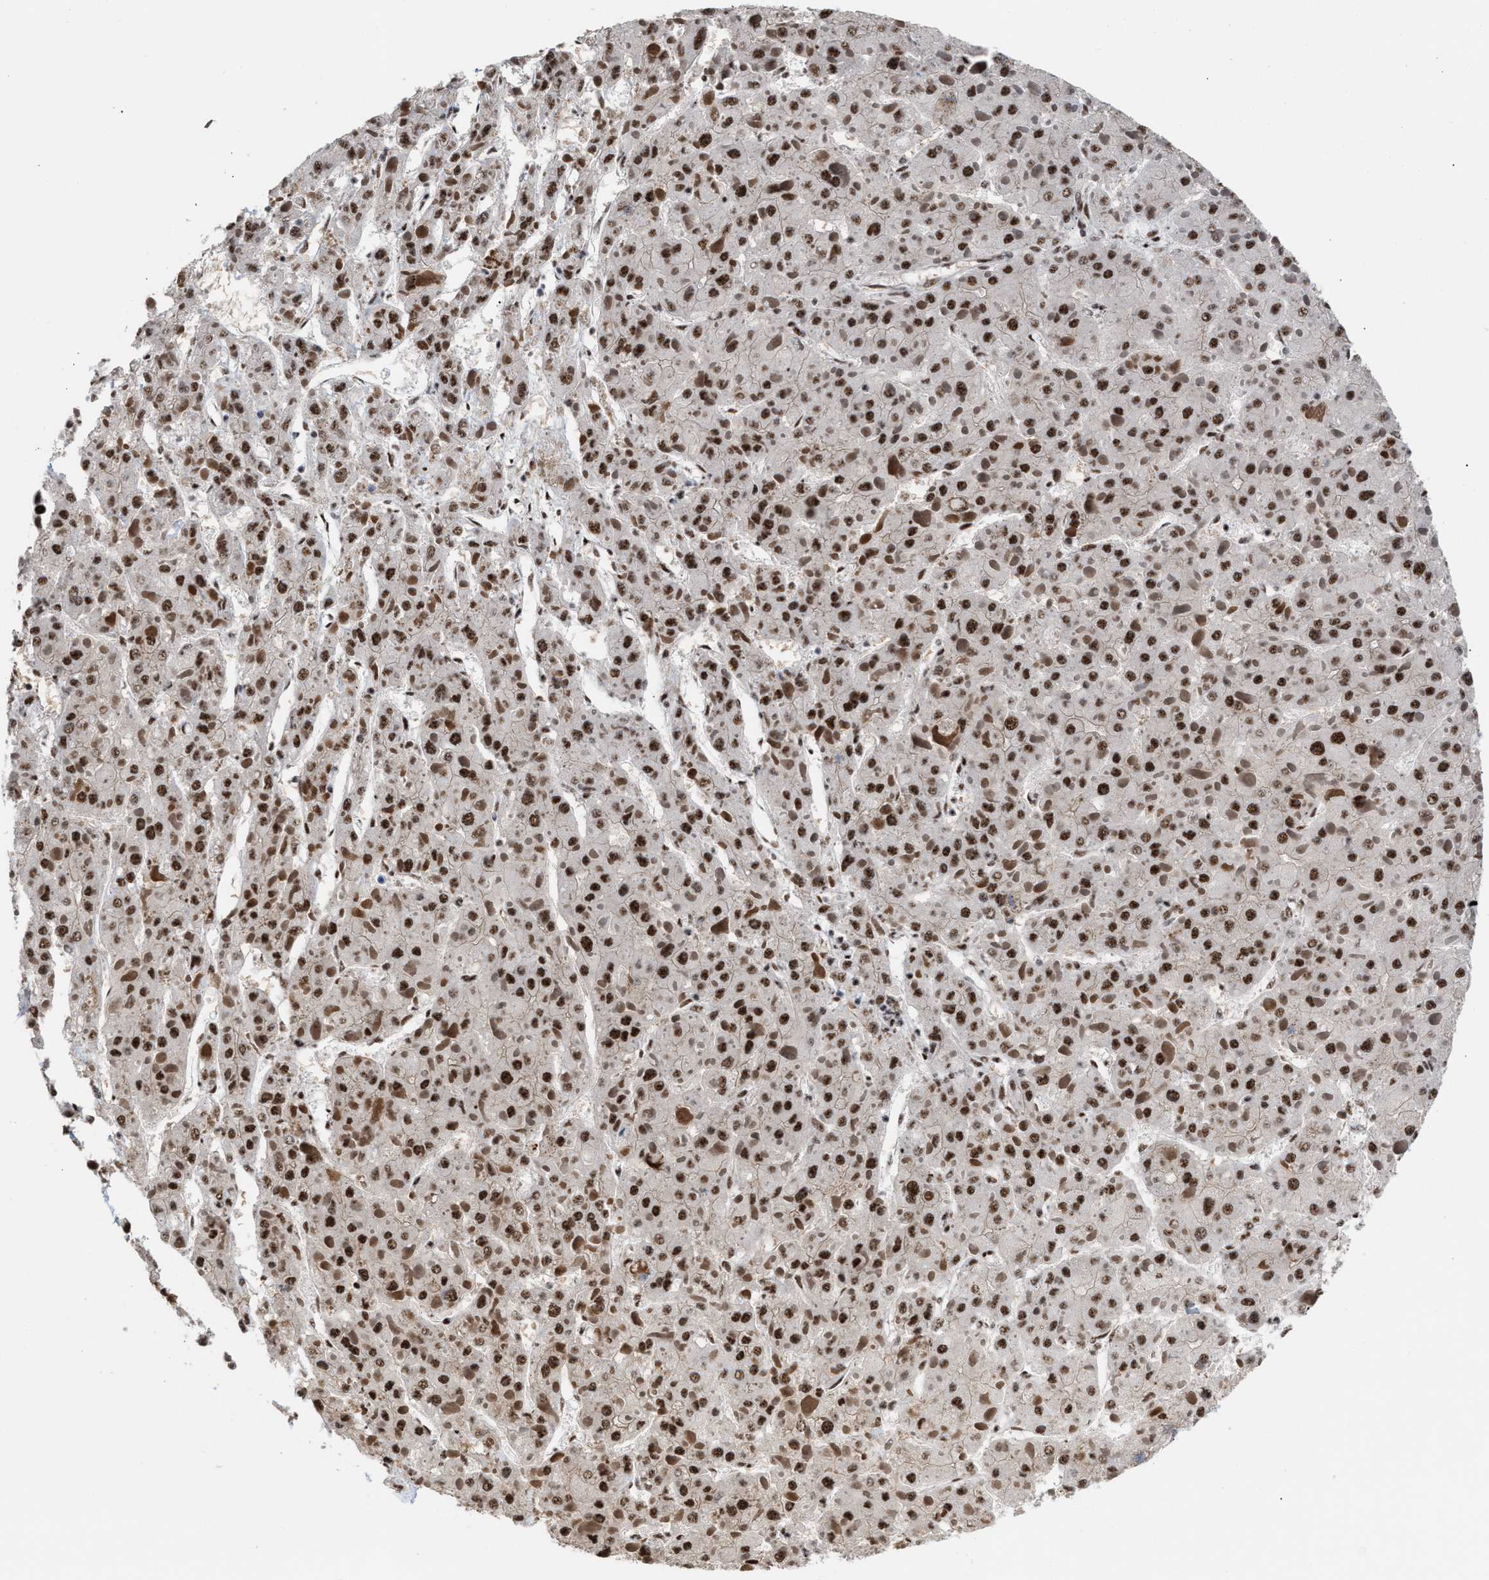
{"staining": {"intensity": "strong", "quantity": ">75%", "location": "nuclear"}, "tissue": "liver cancer", "cell_type": "Tumor cells", "image_type": "cancer", "snomed": [{"axis": "morphology", "description": "Carcinoma, Hepatocellular, NOS"}, {"axis": "topography", "description": "Liver"}], "caption": "Strong nuclear expression for a protein is present in approximately >75% of tumor cells of liver hepatocellular carcinoma using immunohistochemistry (IHC).", "gene": "EIF4A3", "patient": {"sex": "female", "age": 73}}